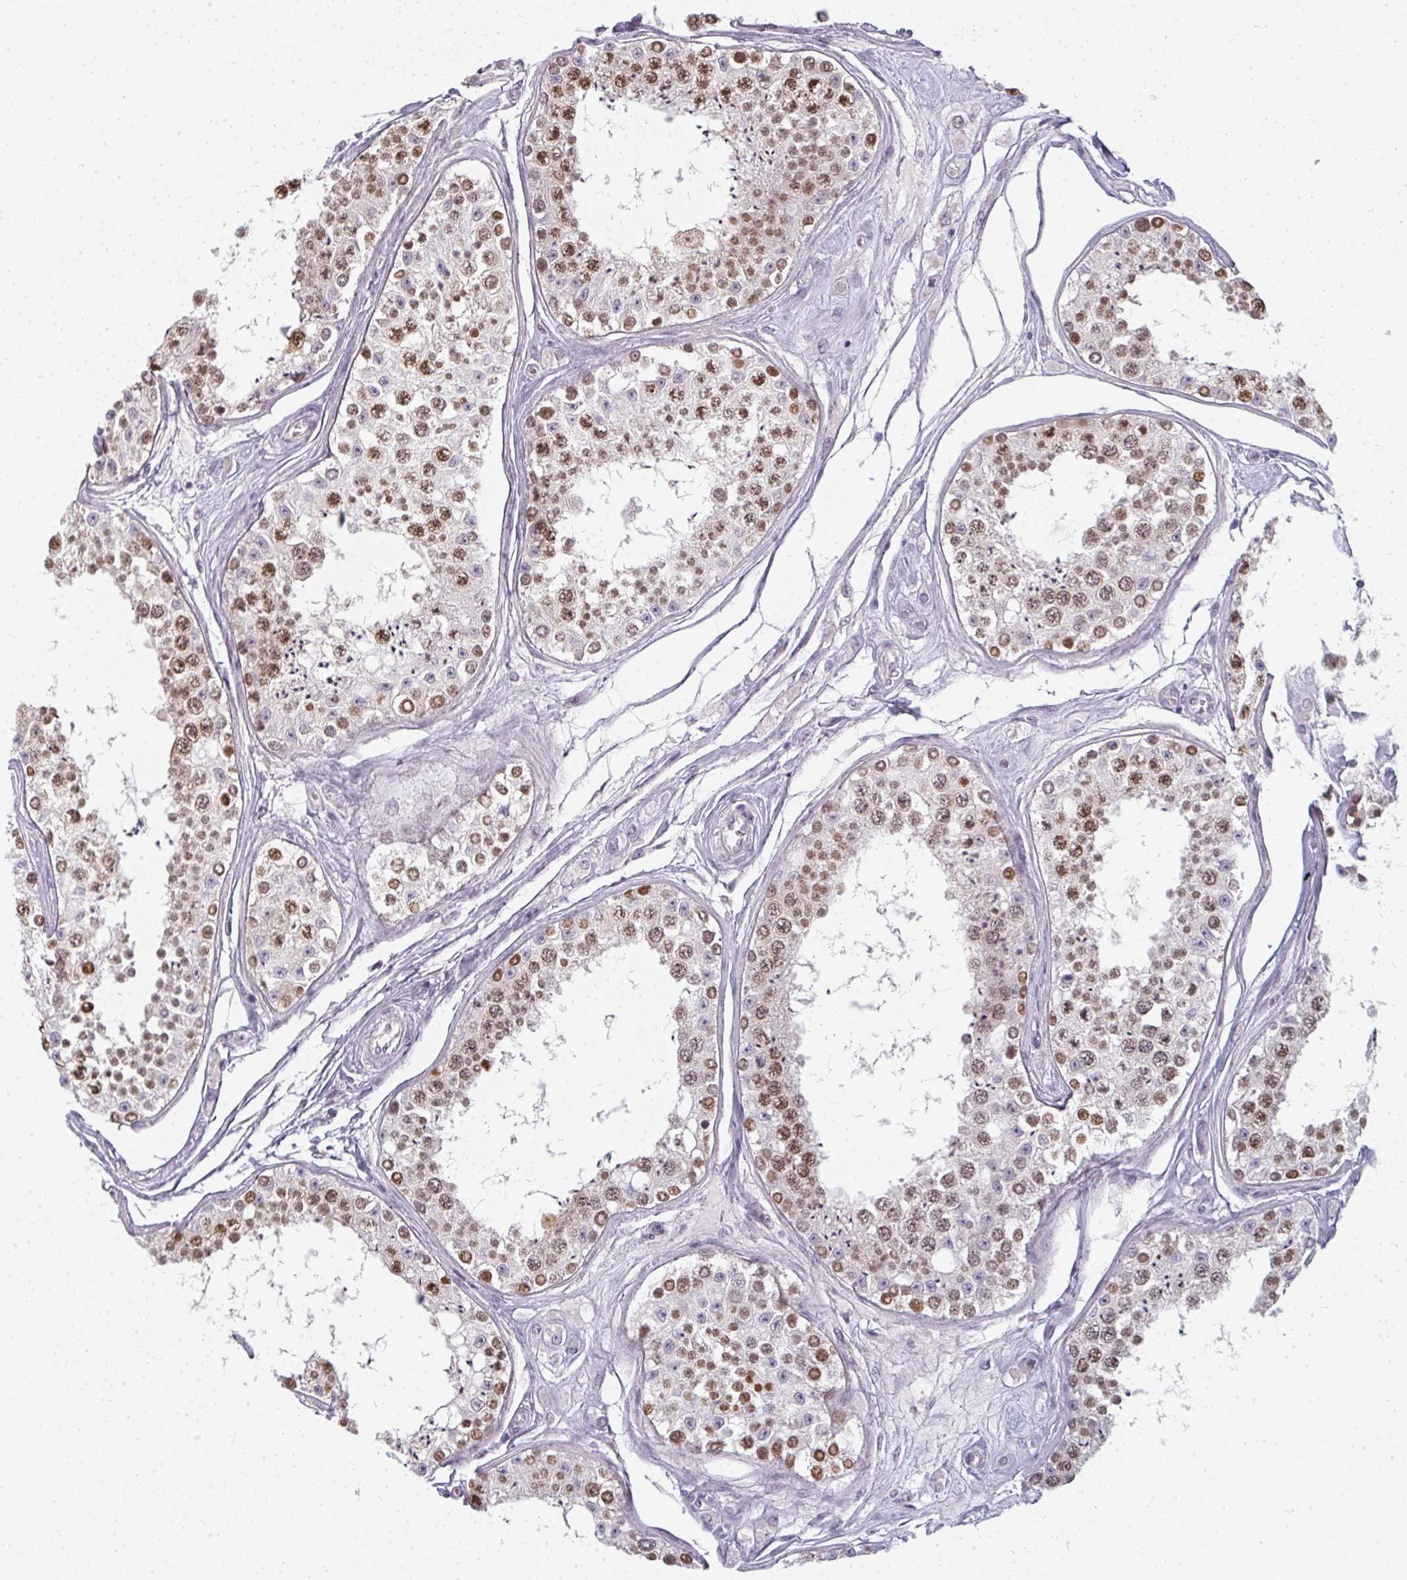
{"staining": {"intensity": "strong", "quantity": ">75%", "location": "nuclear"}, "tissue": "testis", "cell_type": "Cells in seminiferous ducts", "image_type": "normal", "snomed": [{"axis": "morphology", "description": "Normal tissue, NOS"}, {"axis": "topography", "description": "Testis"}], "caption": "This micrograph demonstrates immunohistochemistry staining of unremarkable human testis, with high strong nuclear expression in about >75% of cells in seminiferous ducts.", "gene": "RBBP6", "patient": {"sex": "male", "age": 25}}